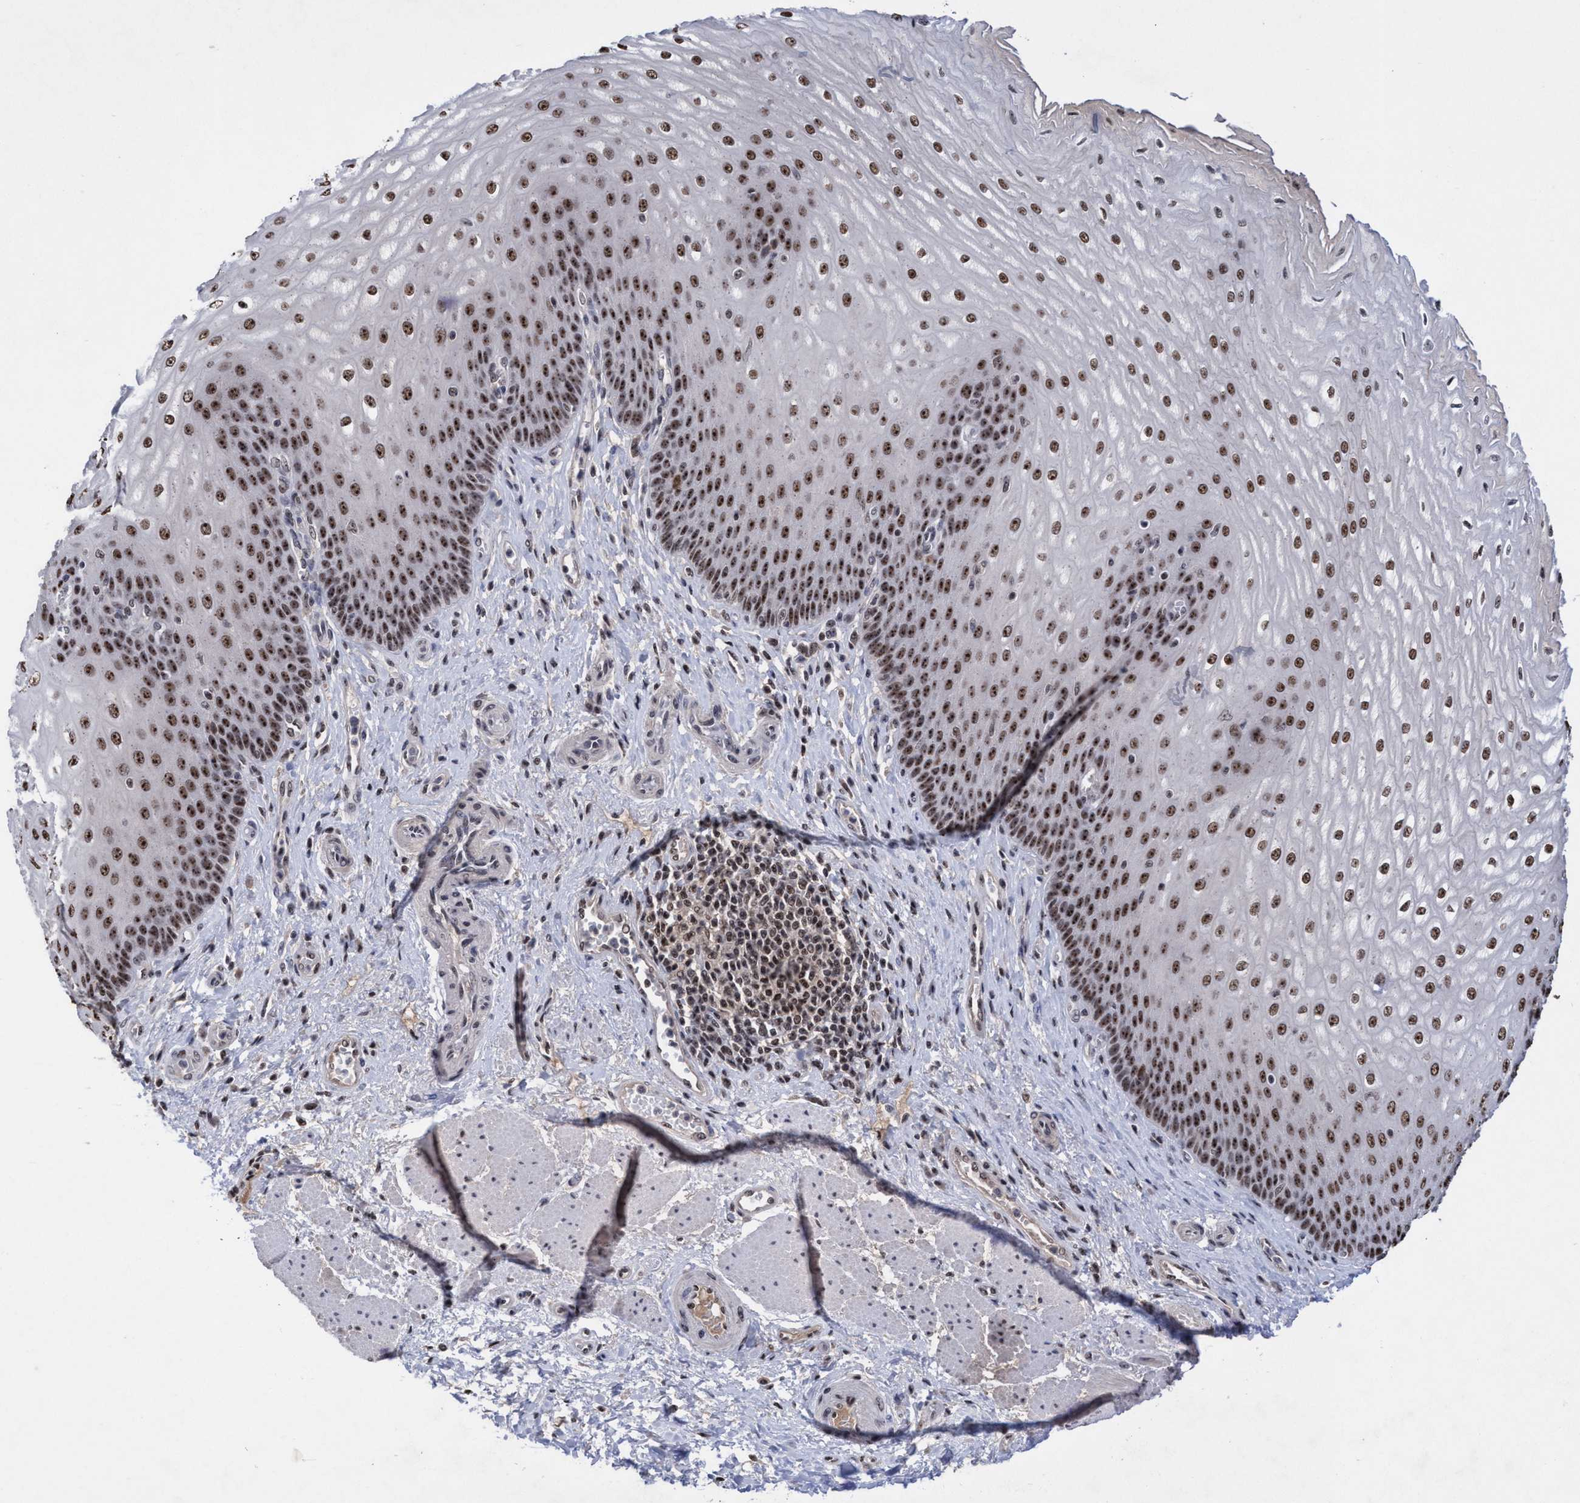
{"staining": {"intensity": "strong", "quantity": ">75%", "location": "nuclear"}, "tissue": "esophagus", "cell_type": "Squamous epithelial cells", "image_type": "normal", "snomed": [{"axis": "morphology", "description": "Normal tissue, NOS"}, {"axis": "topography", "description": "Esophagus"}], "caption": "High-power microscopy captured an IHC photomicrograph of benign esophagus, revealing strong nuclear positivity in about >75% of squamous epithelial cells.", "gene": "EFCAB10", "patient": {"sex": "male", "age": 54}}